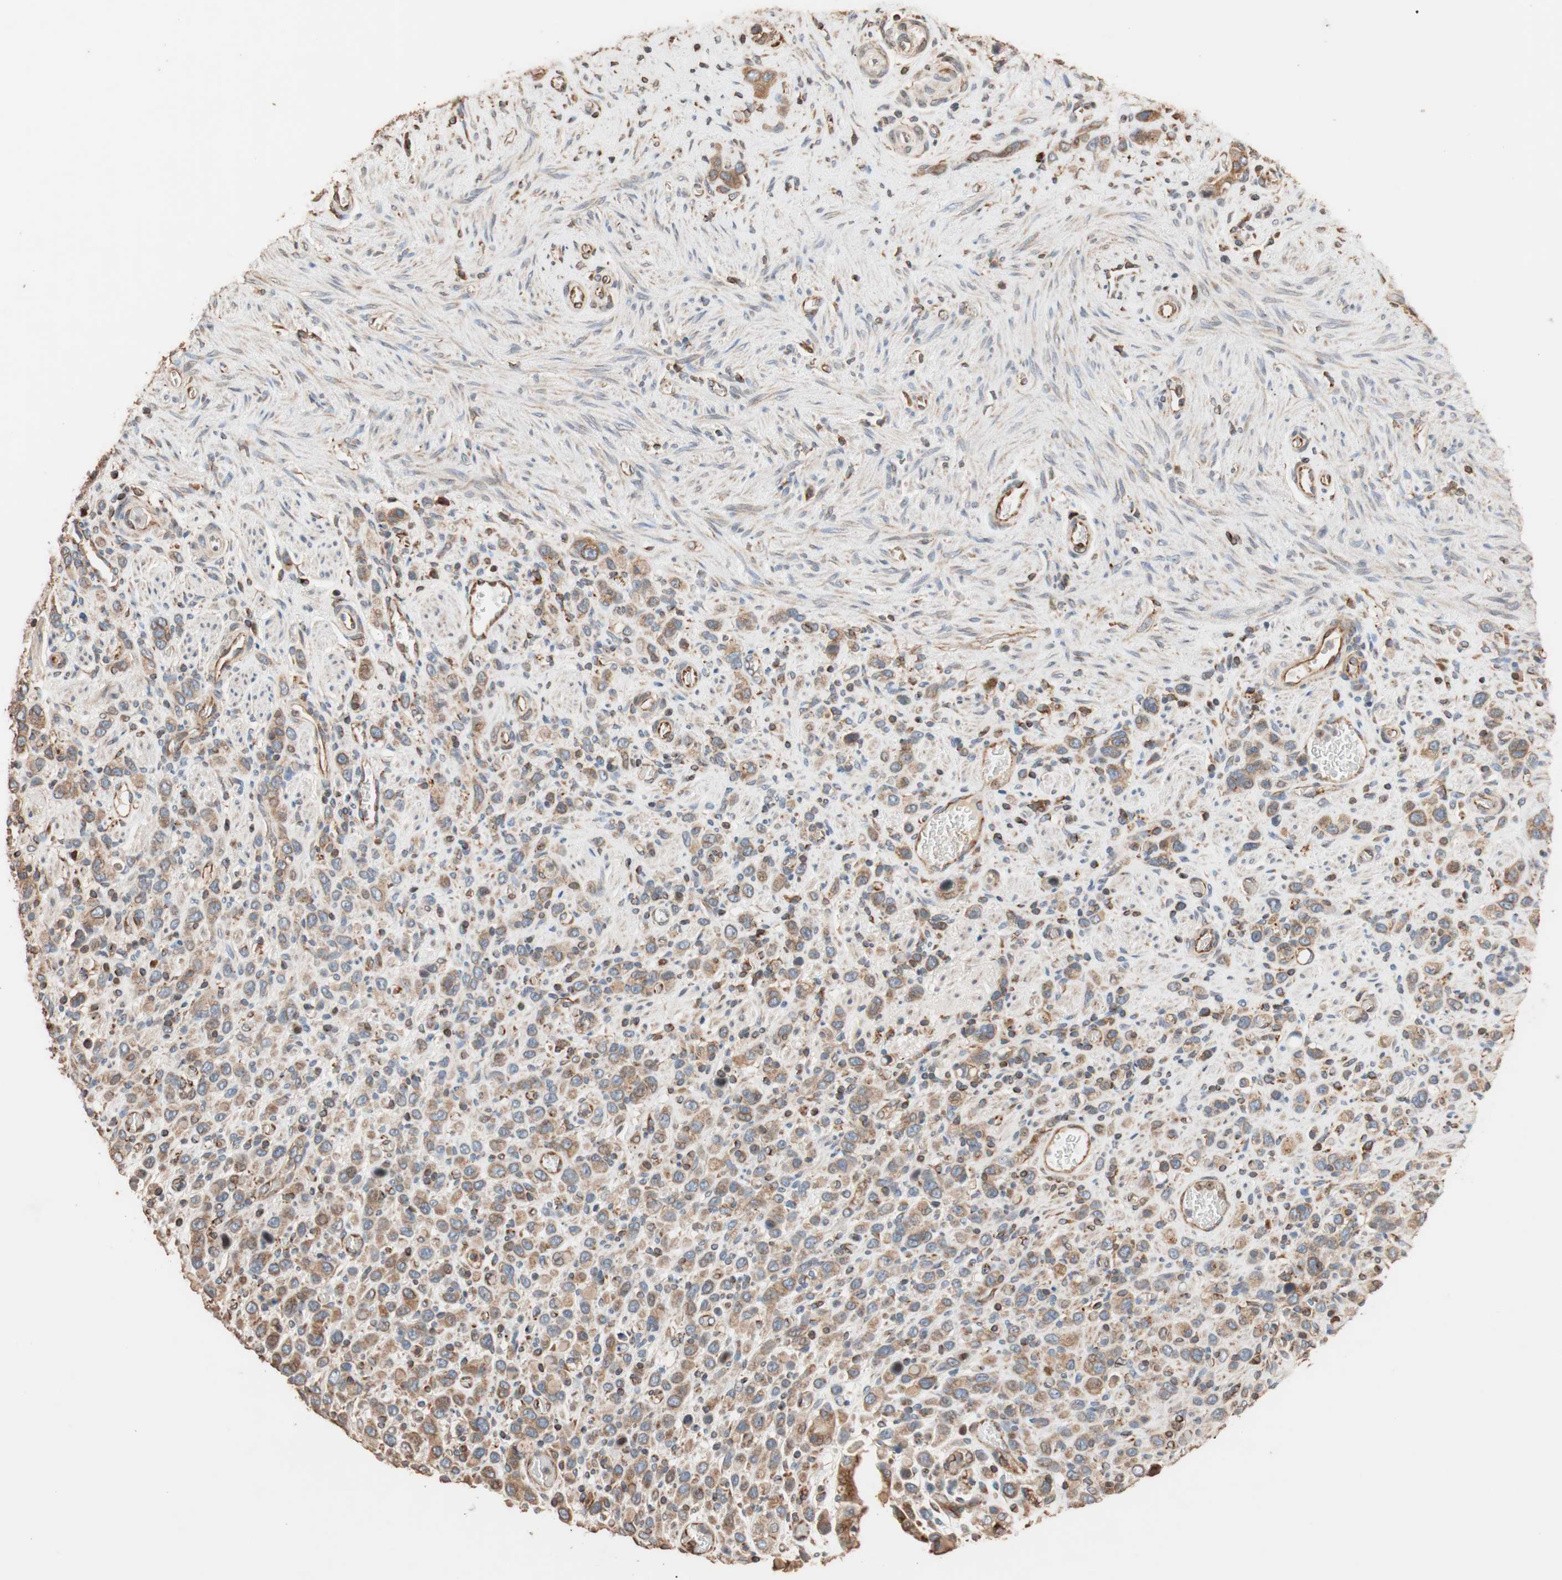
{"staining": {"intensity": "moderate", "quantity": "25%-75%", "location": "cytoplasmic/membranous"}, "tissue": "stomach cancer", "cell_type": "Tumor cells", "image_type": "cancer", "snomed": [{"axis": "morphology", "description": "Normal tissue, NOS"}, {"axis": "morphology", "description": "Adenocarcinoma, NOS"}, {"axis": "morphology", "description": "Adenocarcinoma, High grade"}, {"axis": "topography", "description": "Stomach, upper"}, {"axis": "topography", "description": "Stomach"}], "caption": "Immunohistochemical staining of human stomach cancer displays medium levels of moderate cytoplasmic/membranous positivity in approximately 25%-75% of tumor cells.", "gene": "TUBB", "patient": {"sex": "female", "age": 65}}